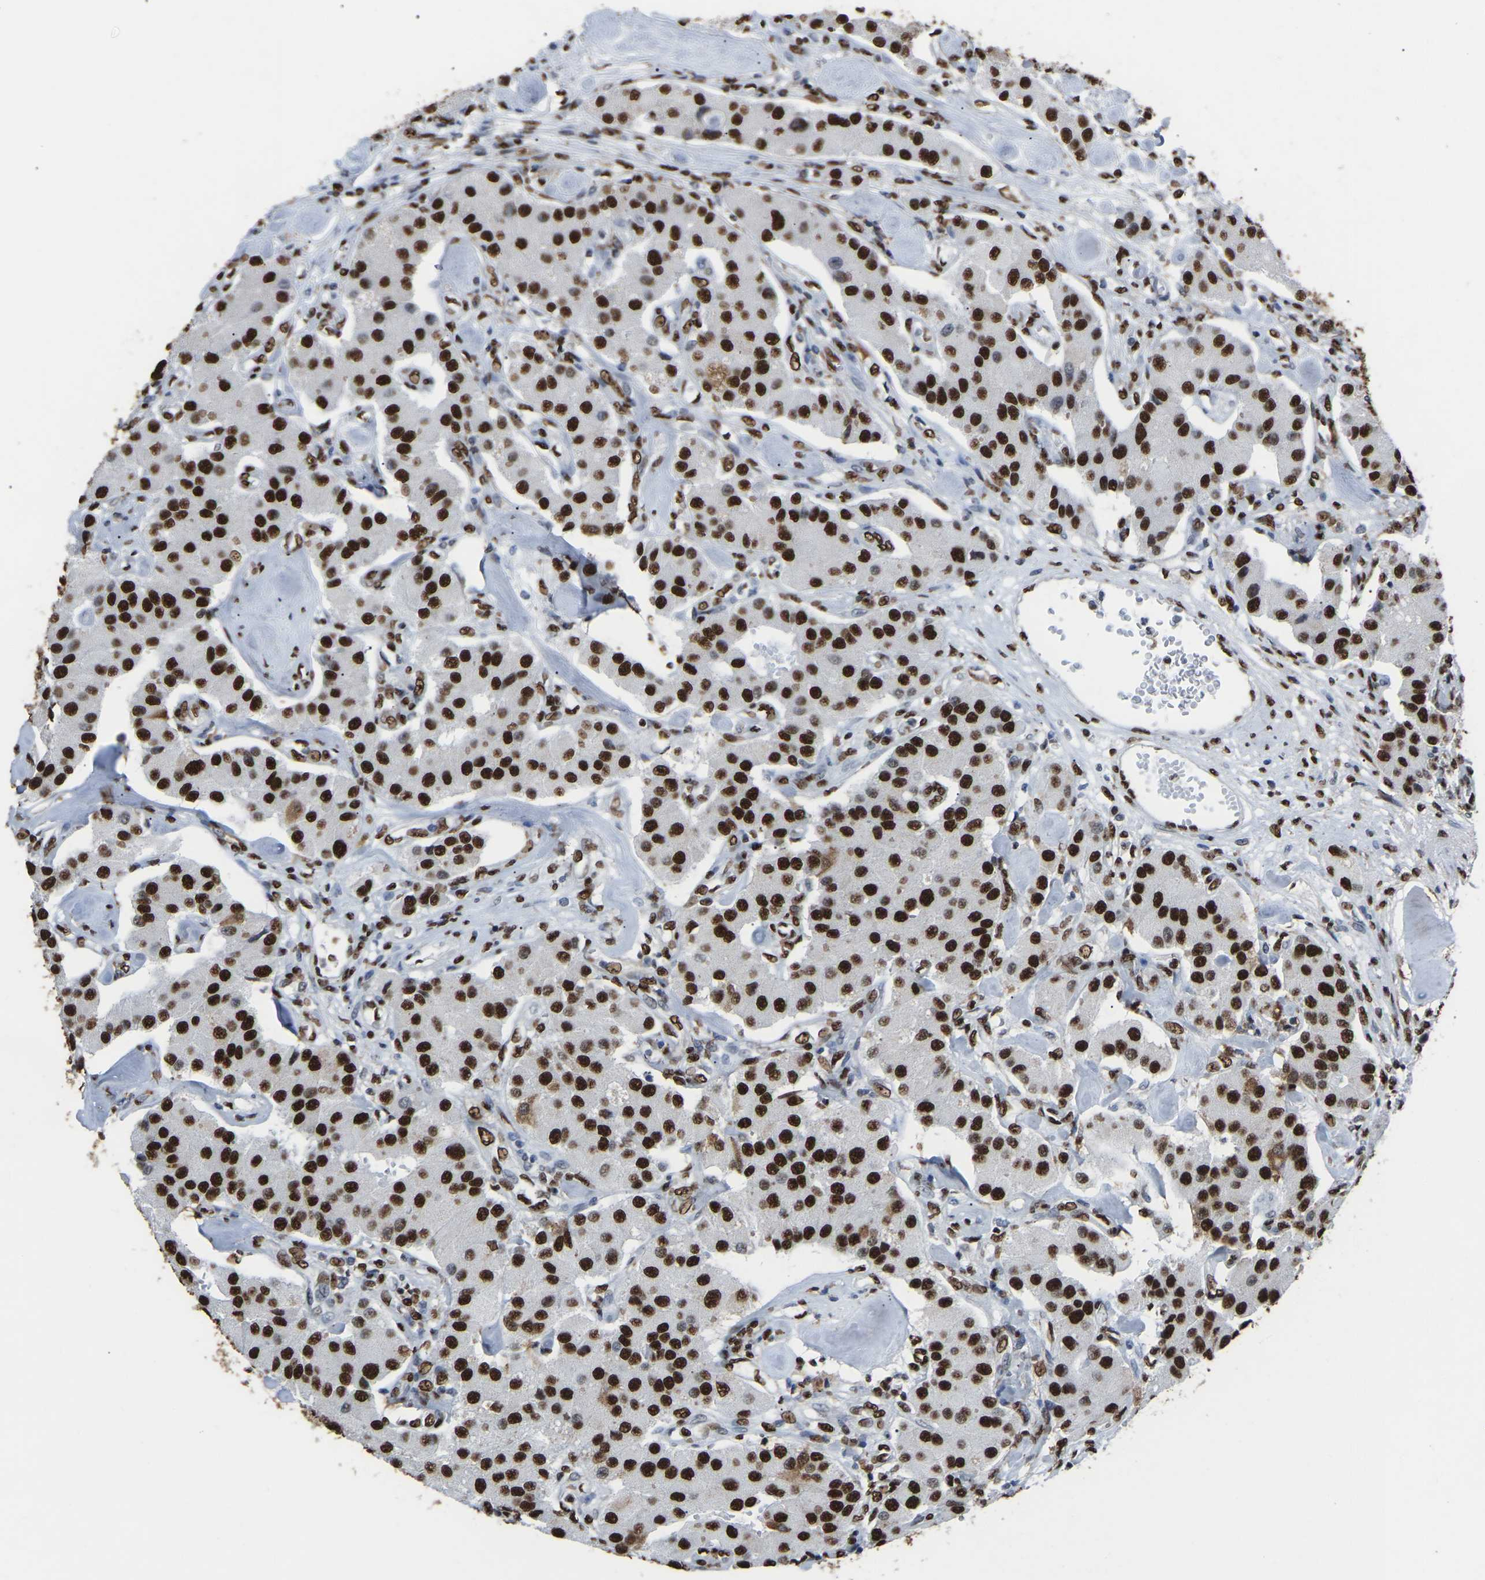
{"staining": {"intensity": "strong", "quantity": ">75%", "location": "nuclear"}, "tissue": "carcinoid", "cell_type": "Tumor cells", "image_type": "cancer", "snomed": [{"axis": "morphology", "description": "Carcinoid, malignant, NOS"}, {"axis": "topography", "description": "Pancreas"}], "caption": "Carcinoid (malignant) tissue exhibits strong nuclear staining in about >75% of tumor cells", "gene": "RBL2", "patient": {"sex": "male", "age": 41}}